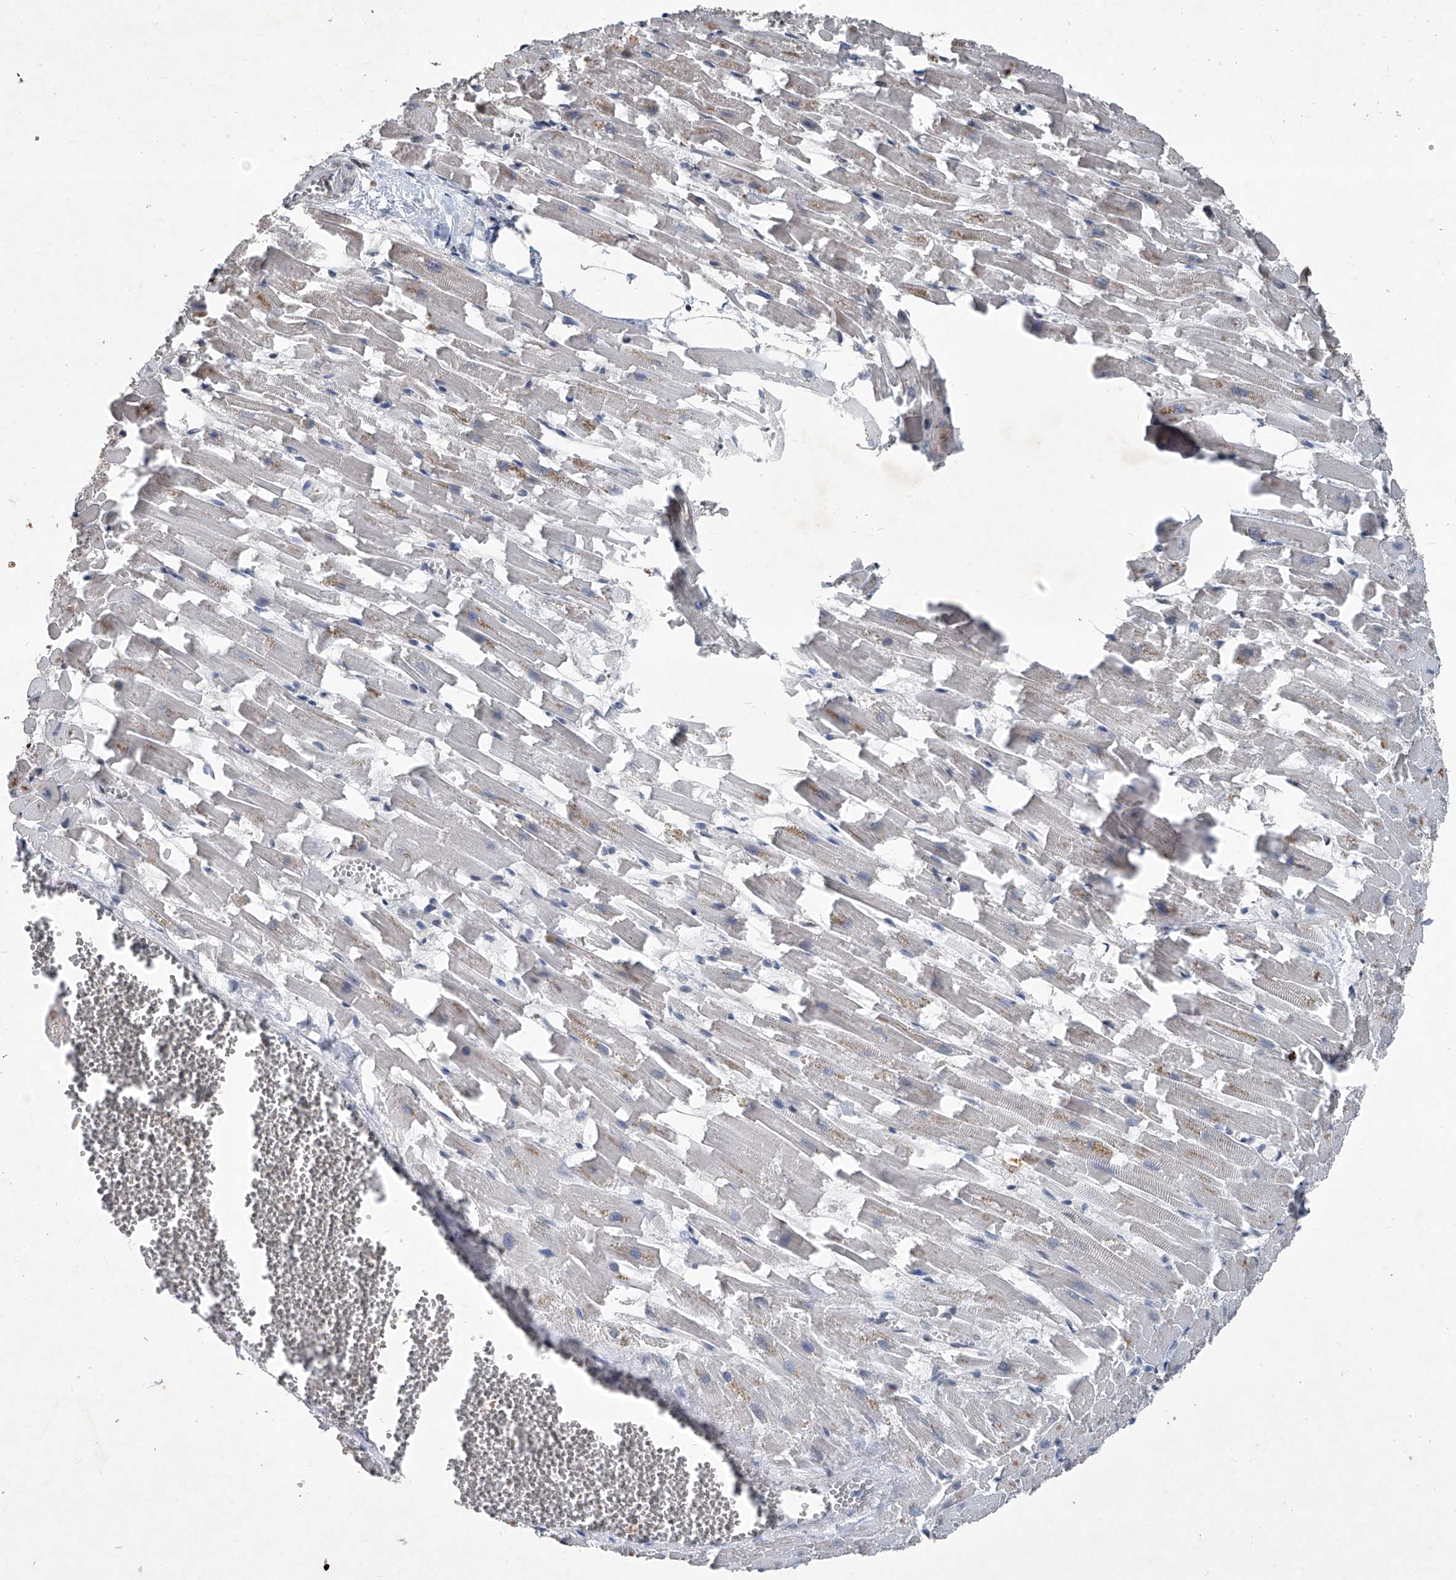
{"staining": {"intensity": "strong", "quantity": "25%-75%", "location": "nuclear"}, "tissue": "heart muscle", "cell_type": "Cardiomyocytes", "image_type": "normal", "snomed": [{"axis": "morphology", "description": "Normal tissue, NOS"}, {"axis": "topography", "description": "Heart"}], "caption": "Immunohistochemical staining of benign human heart muscle exhibits 25%-75% levels of strong nuclear protein expression in about 25%-75% of cardiomyocytes.", "gene": "DDX39B", "patient": {"sex": "female", "age": 64}}